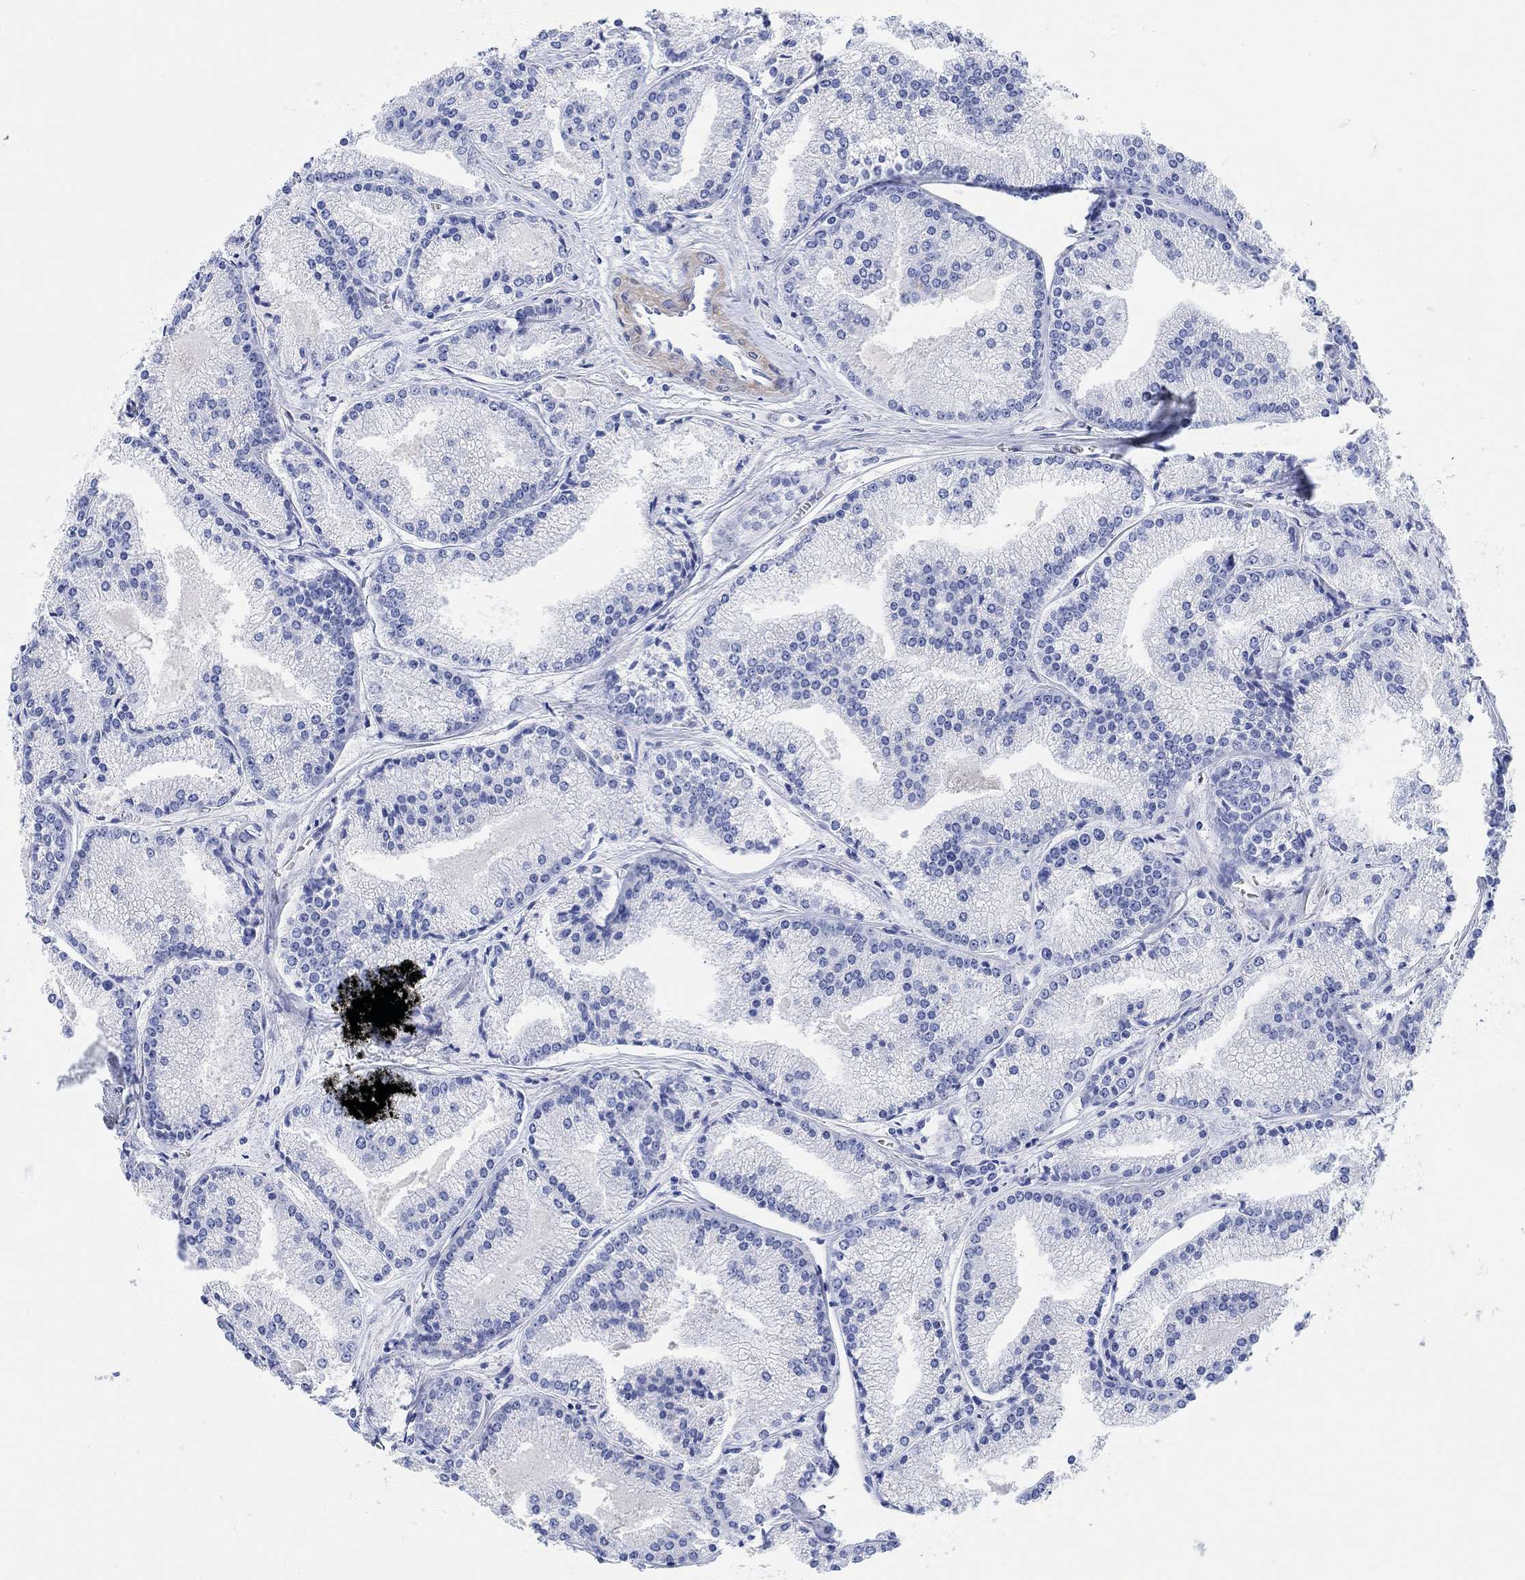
{"staining": {"intensity": "negative", "quantity": "none", "location": "none"}, "tissue": "prostate cancer", "cell_type": "Tumor cells", "image_type": "cancer", "snomed": [{"axis": "morphology", "description": "Adenocarcinoma, NOS"}, {"axis": "topography", "description": "Prostate"}], "caption": "High power microscopy micrograph of an immunohistochemistry photomicrograph of adenocarcinoma (prostate), revealing no significant positivity in tumor cells. (DAB immunohistochemistry with hematoxylin counter stain).", "gene": "ANKRD33", "patient": {"sex": "male", "age": 72}}